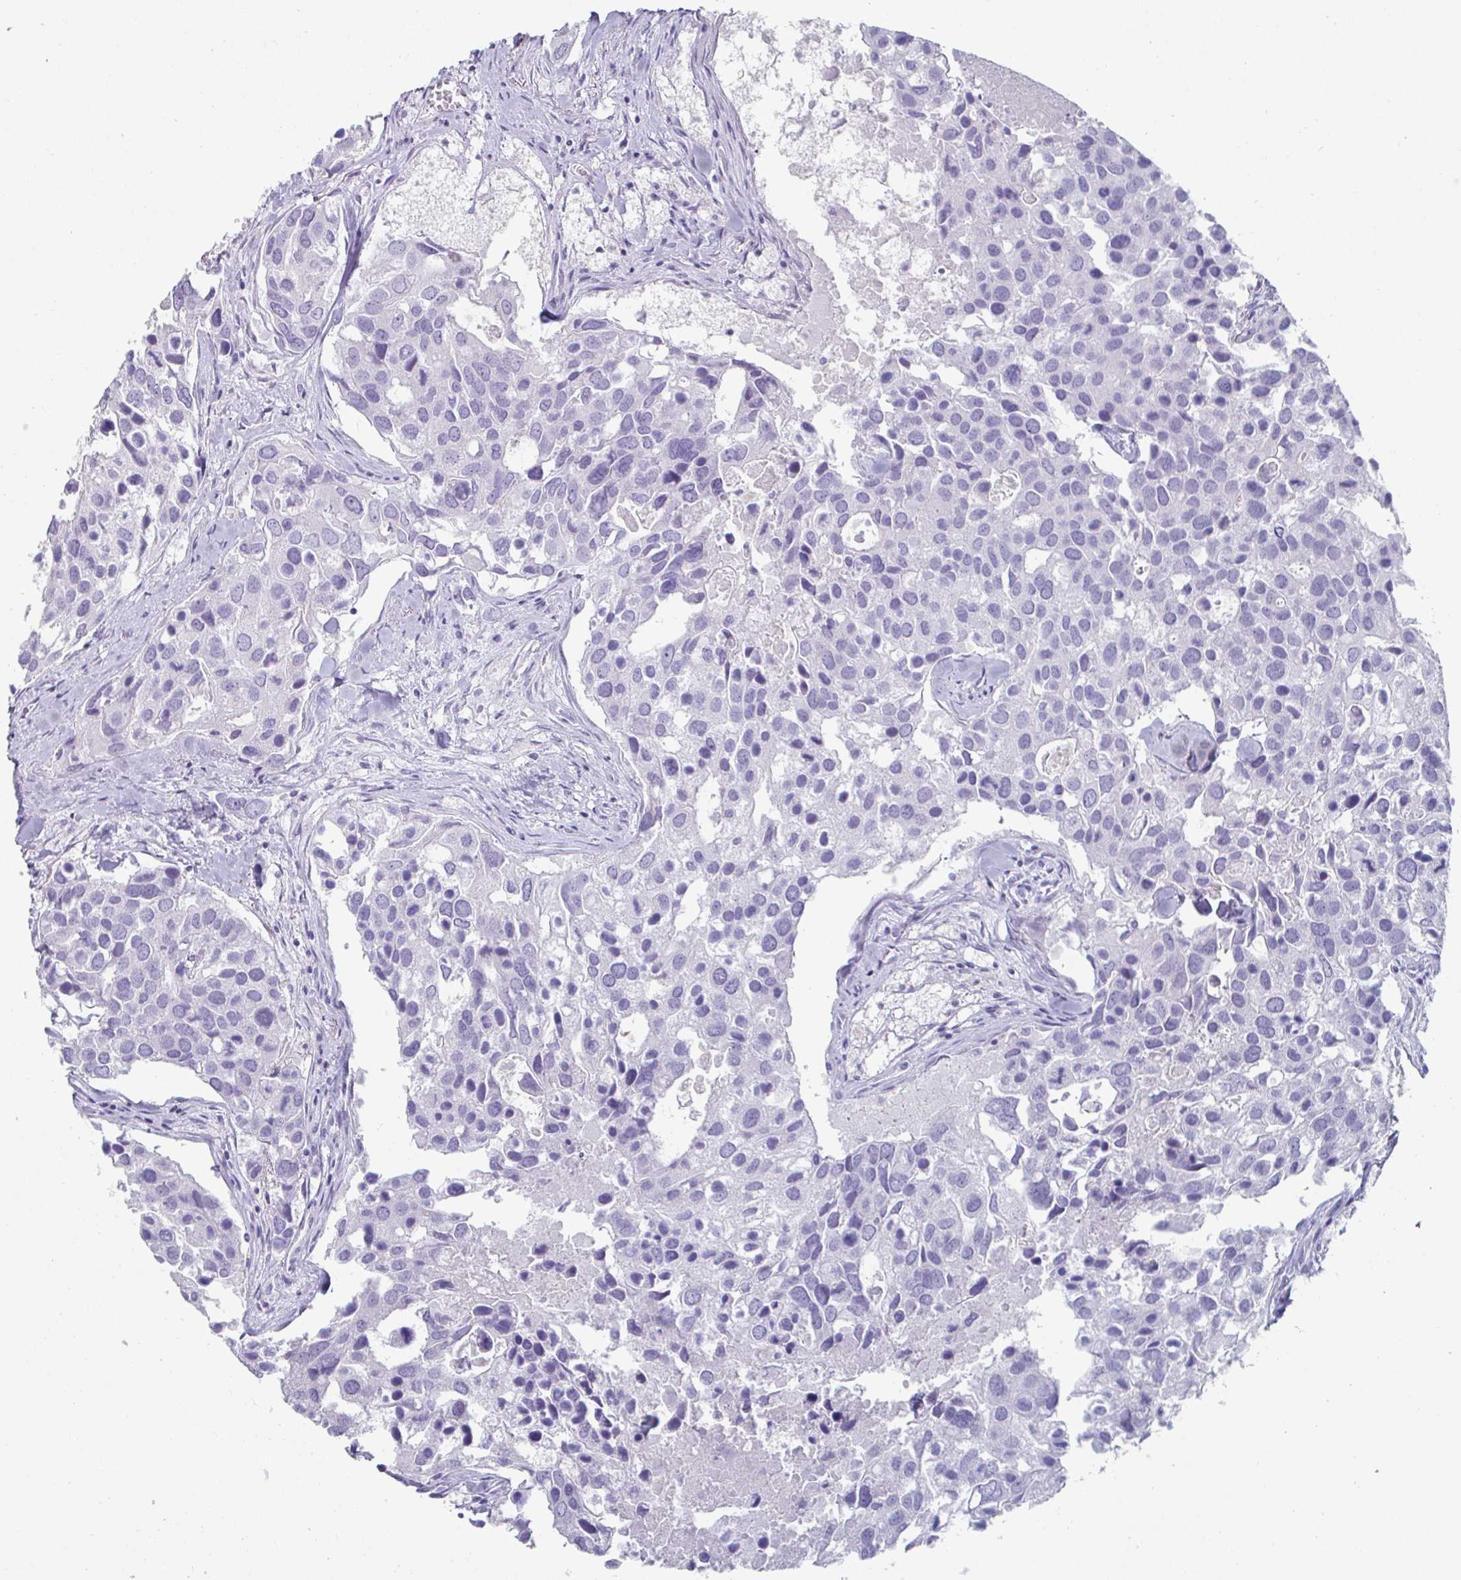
{"staining": {"intensity": "negative", "quantity": "none", "location": "none"}, "tissue": "breast cancer", "cell_type": "Tumor cells", "image_type": "cancer", "snomed": [{"axis": "morphology", "description": "Duct carcinoma"}, {"axis": "topography", "description": "Breast"}], "caption": "Micrograph shows no significant protein staining in tumor cells of breast cancer.", "gene": "CREG2", "patient": {"sex": "female", "age": 83}}